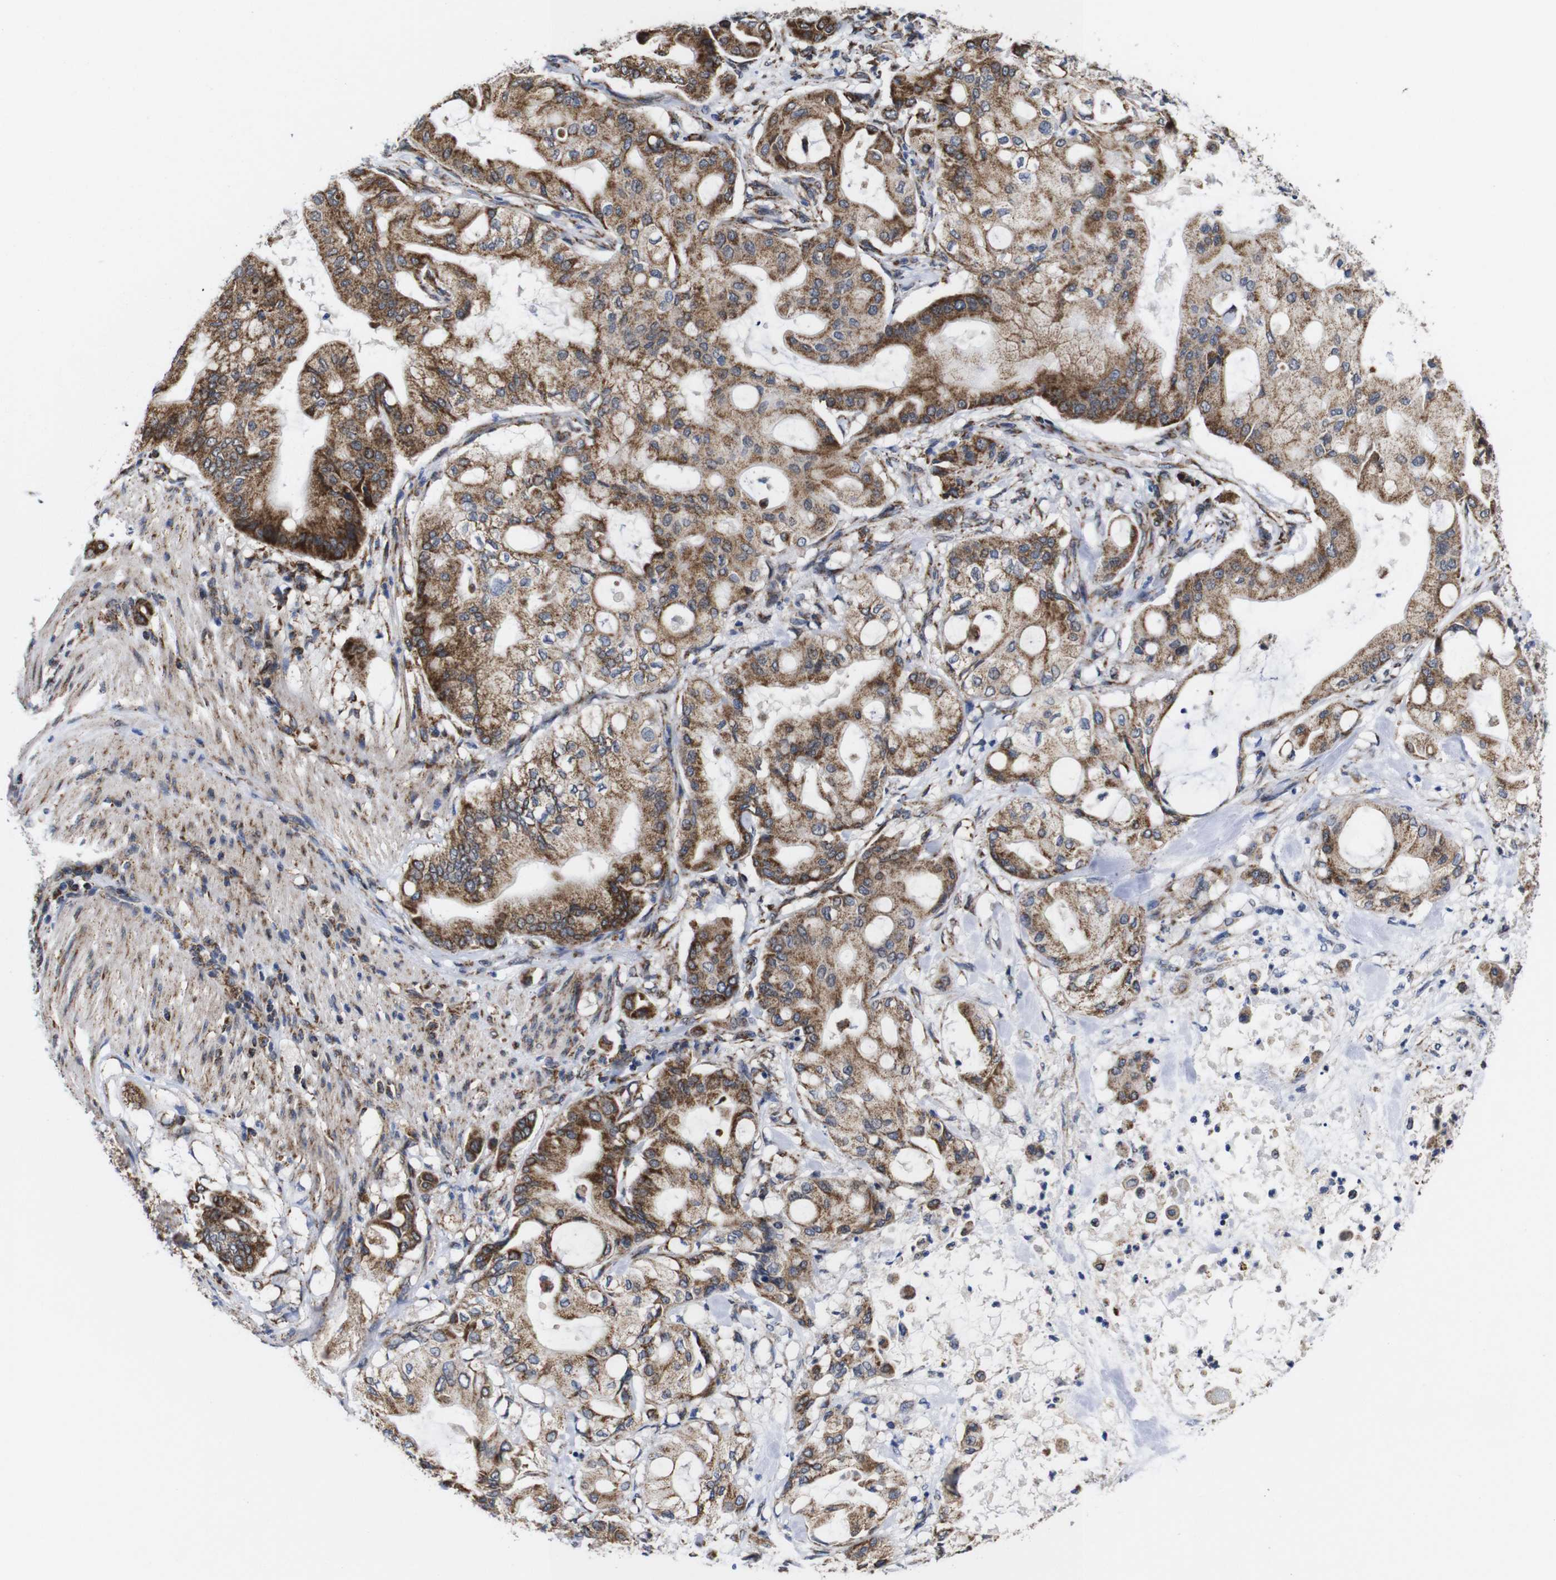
{"staining": {"intensity": "moderate", "quantity": ">75%", "location": "cytoplasmic/membranous"}, "tissue": "pancreatic cancer", "cell_type": "Tumor cells", "image_type": "cancer", "snomed": [{"axis": "morphology", "description": "Adenocarcinoma, NOS"}, {"axis": "morphology", "description": "Adenocarcinoma, metastatic, NOS"}, {"axis": "topography", "description": "Lymph node"}, {"axis": "topography", "description": "Pancreas"}, {"axis": "topography", "description": "Duodenum"}], "caption": "Metastatic adenocarcinoma (pancreatic) stained with a brown dye demonstrates moderate cytoplasmic/membranous positive positivity in approximately >75% of tumor cells.", "gene": "C17orf80", "patient": {"sex": "female", "age": 64}}